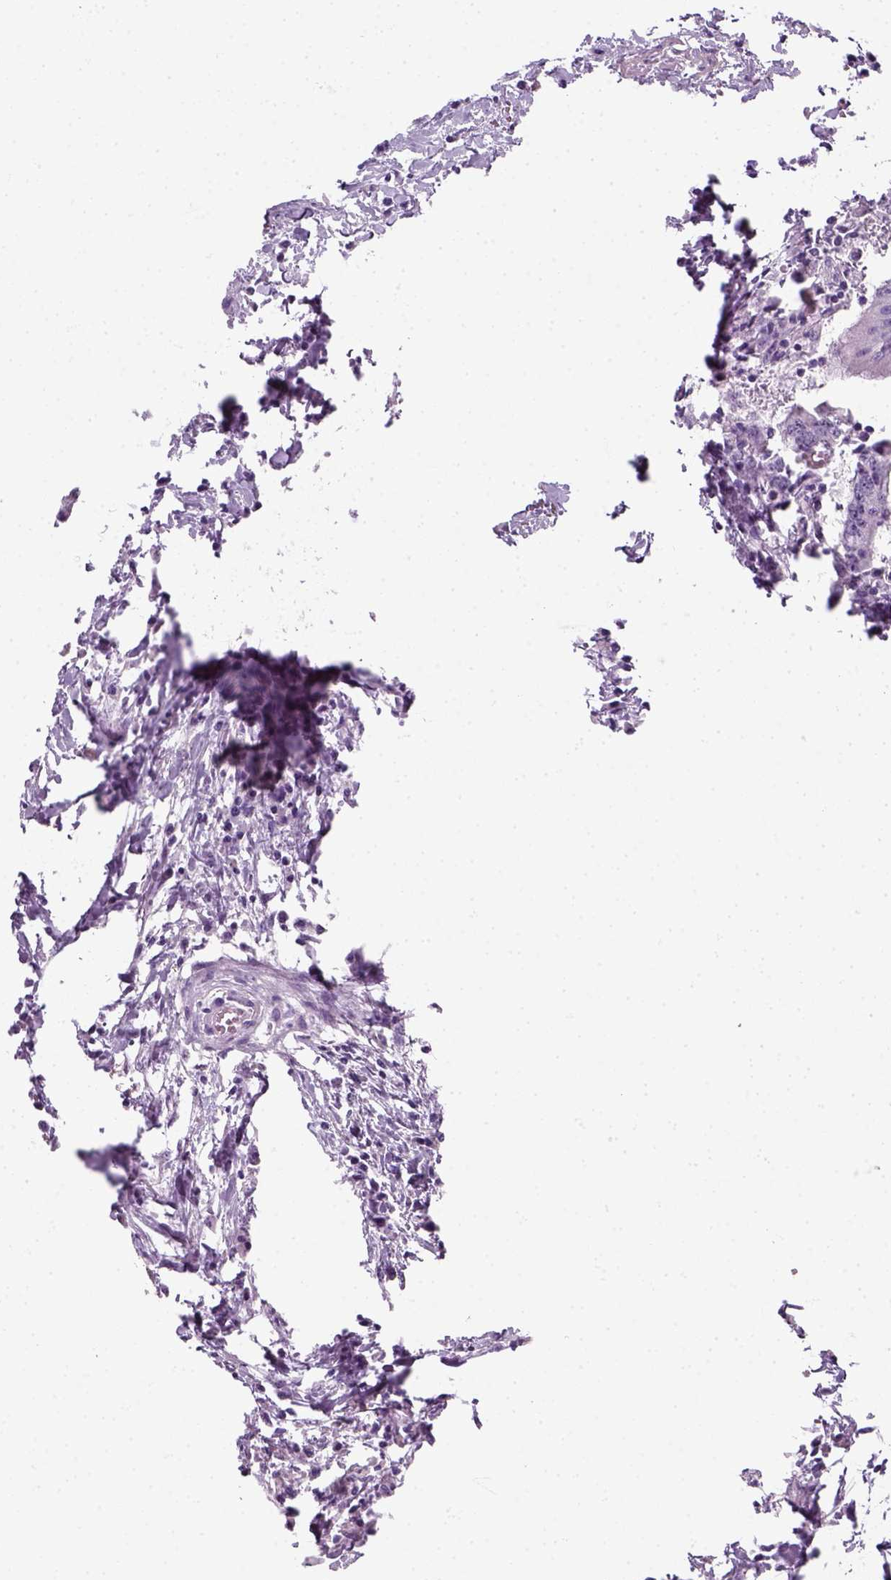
{"staining": {"intensity": "negative", "quantity": "none", "location": "none"}, "tissue": "colorectal cancer", "cell_type": "Tumor cells", "image_type": "cancer", "snomed": [{"axis": "morphology", "description": "Adenocarcinoma, NOS"}, {"axis": "topography", "description": "Colon"}], "caption": "Tumor cells are negative for protein expression in human colorectal adenocarcinoma. (Brightfield microscopy of DAB (3,3'-diaminobenzidine) IHC at high magnification).", "gene": "SLC12A5", "patient": {"sex": "female", "age": 78}}